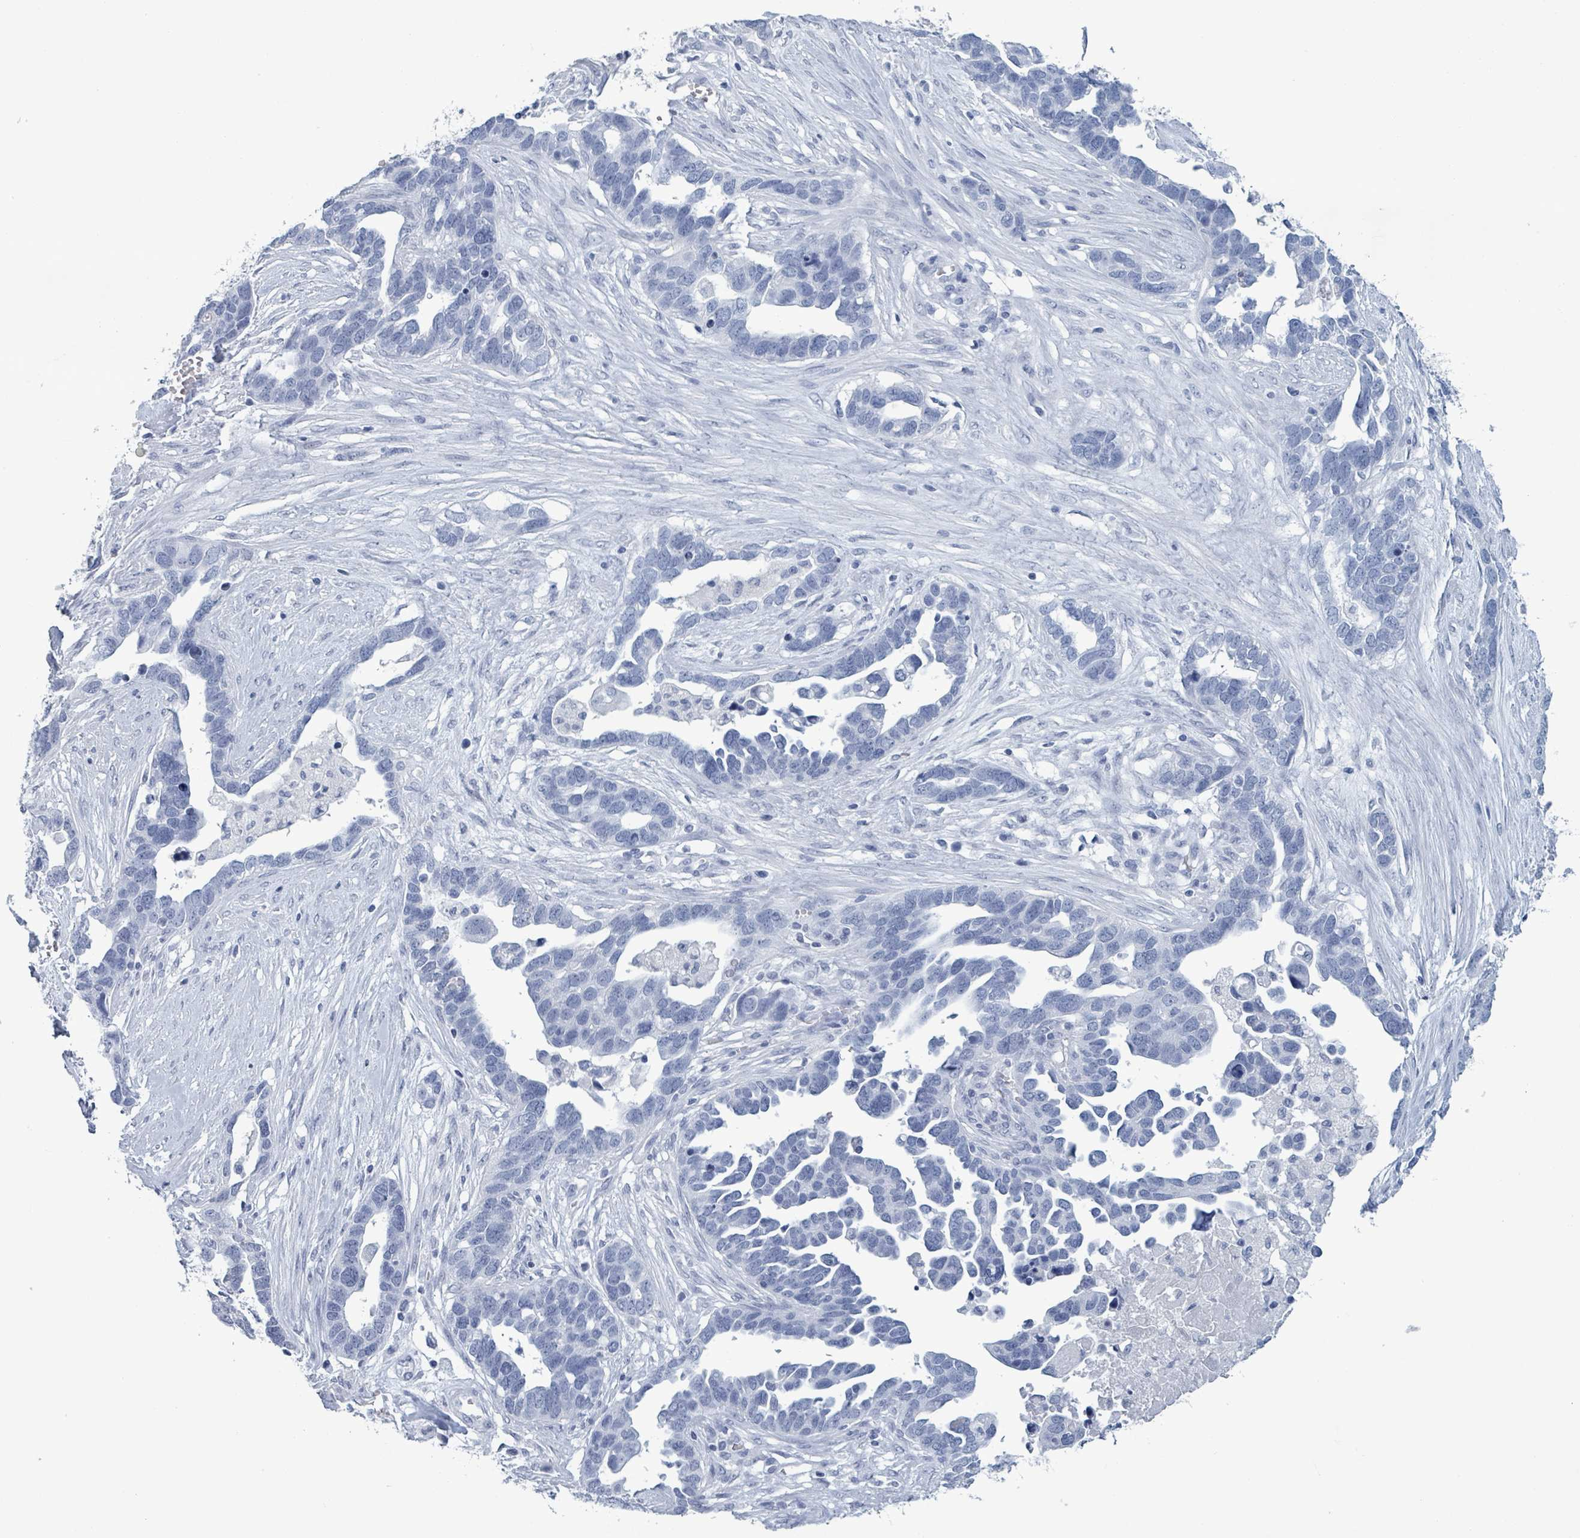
{"staining": {"intensity": "negative", "quantity": "none", "location": "none"}, "tissue": "ovarian cancer", "cell_type": "Tumor cells", "image_type": "cancer", "snomed": [{"axis": "morphology", "description": "Cystadenocarcinoma, serous, NOS"}, {"axis": "topography", "description": "Ovary"}], "caption": "Tumor cells show no significant staining in ovarian cancer.", "gene": "NKX2-1", "patient": {"sex": "female", "age": 54}}